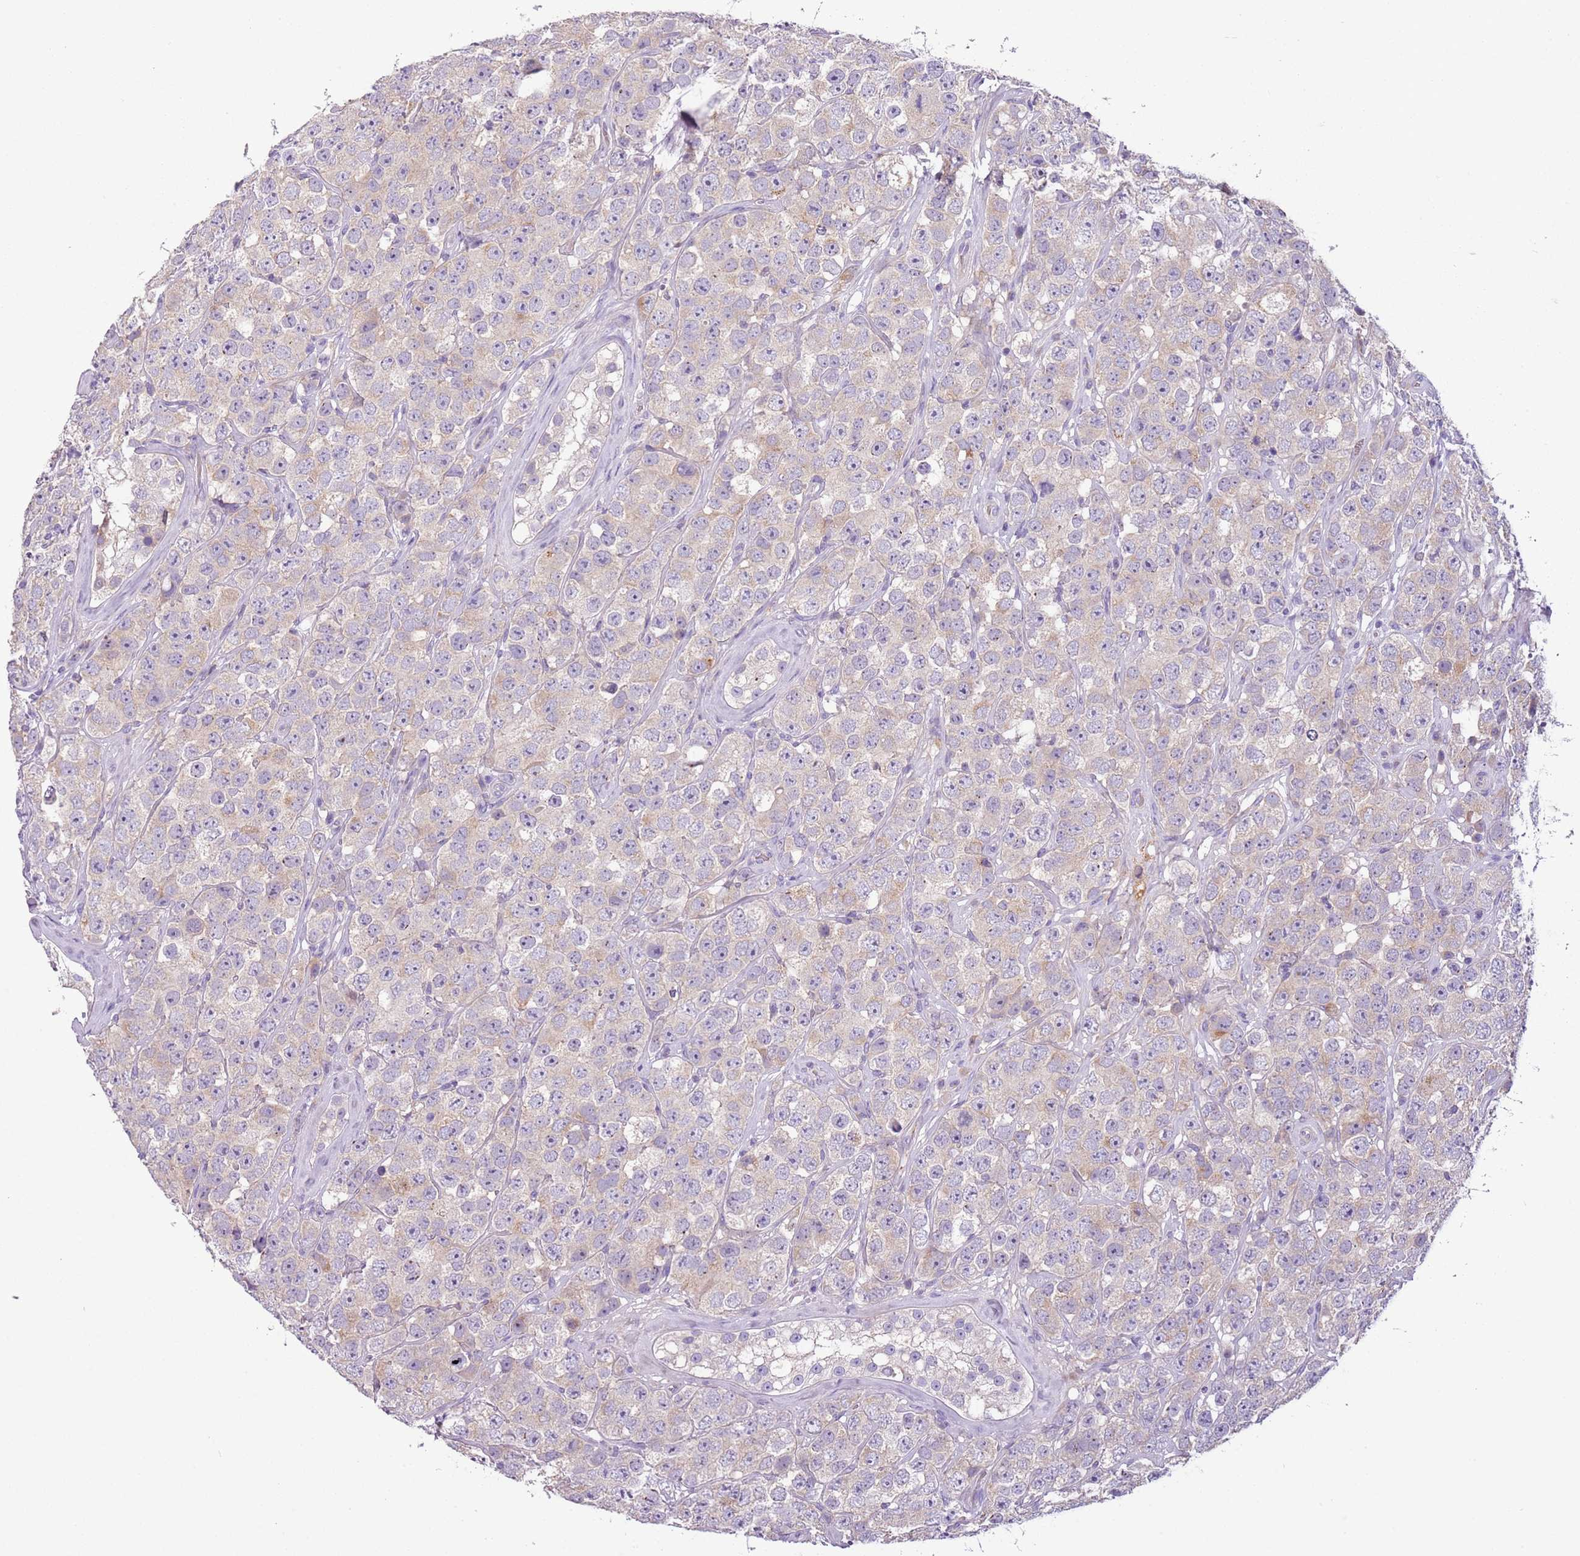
{"staining": {"intensity": "negative", "quantity": "none", "location": "none"}, "tissue": "testis cancer", "cell_type": "Tumor cells", "image_type": "cancer", "snomed": [{"axis": "morphology", "description": "Seminoma, NOS"}, {"axis": "topography", "description": "Testis"}], "caption": "A high-resolution image shows IHC staining of testis seminoma, which shows no significant positivity in tumor cells. (DAB (3,3'-diaminobenzidine) immunohistochemistry visualized using brightfield microscopy, high magnification).", "gene": "SCAMP5", "patient": {"sex": "male", "age": 28}}